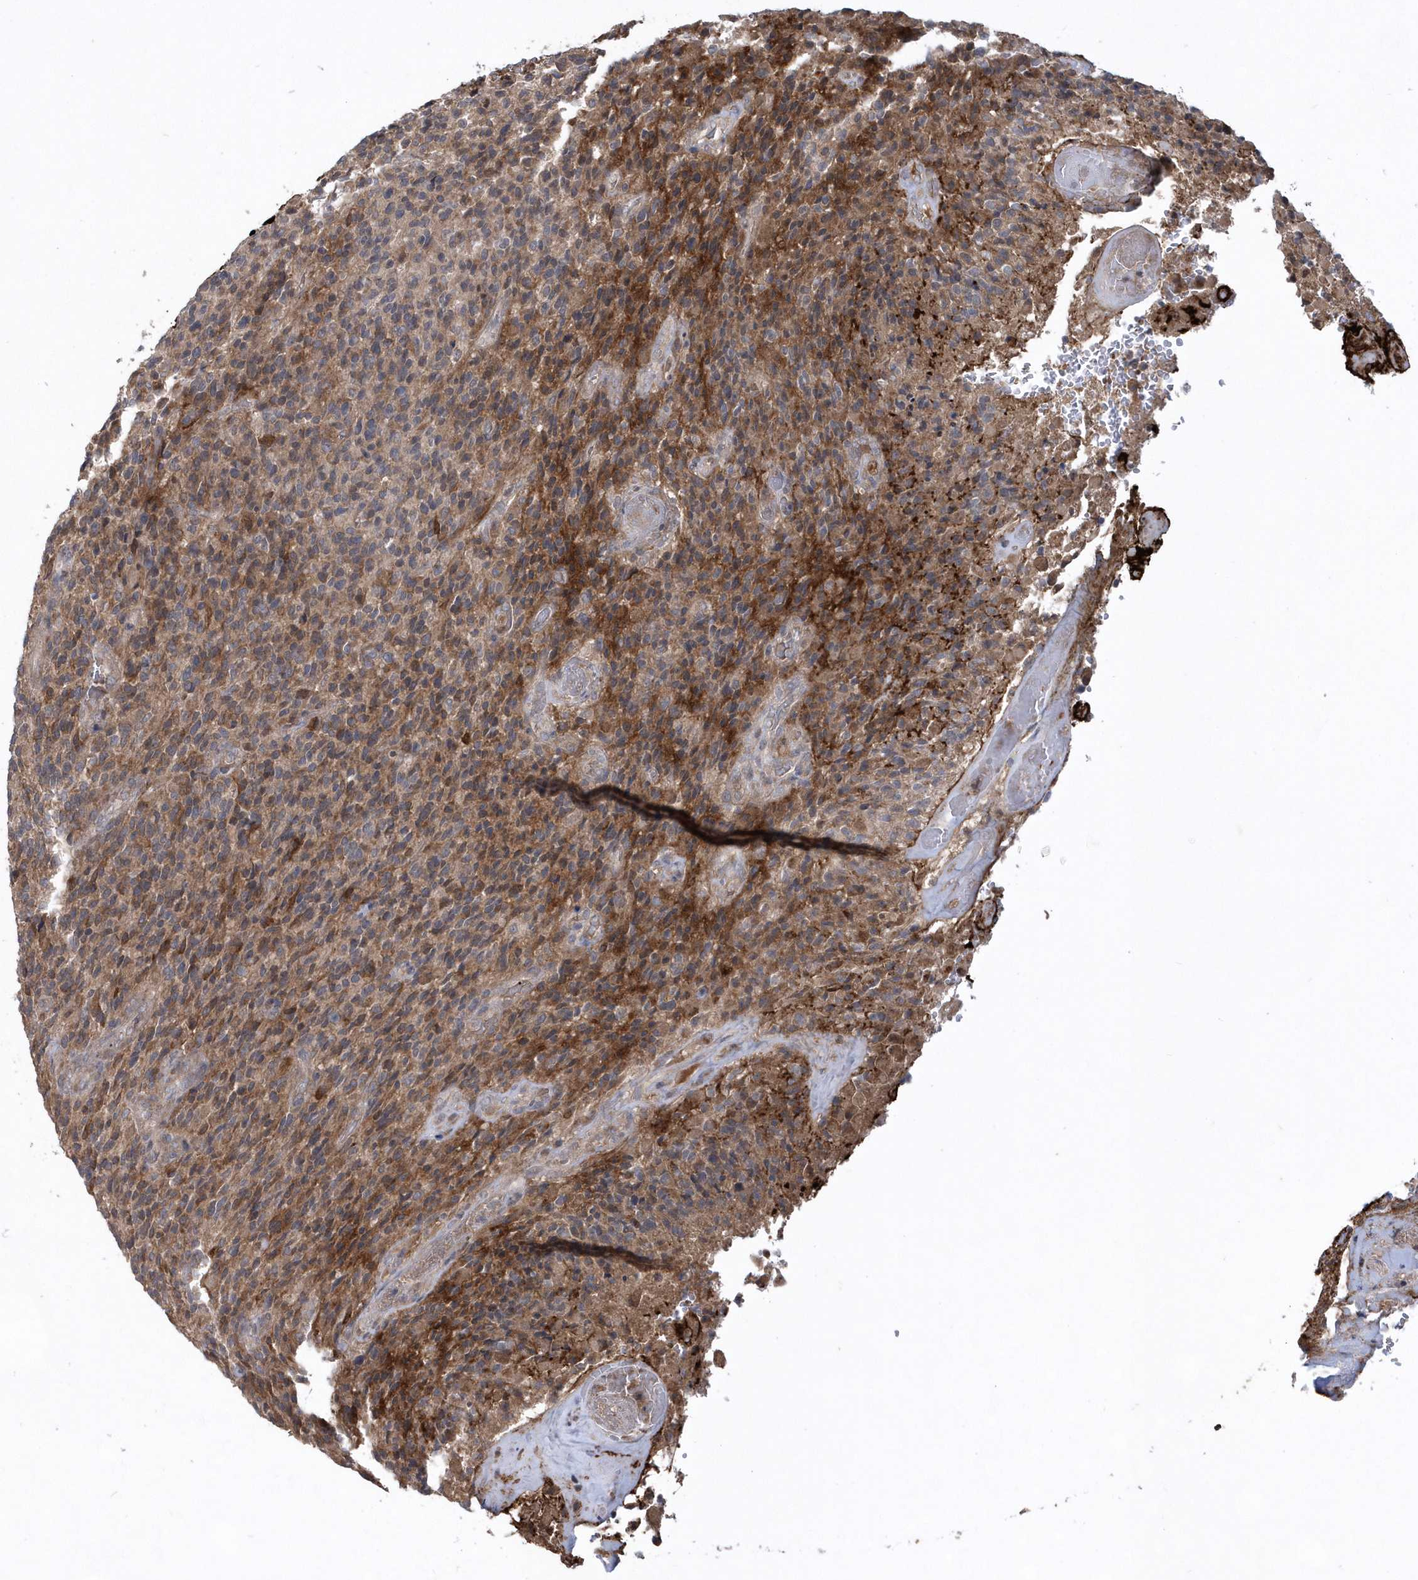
{"staining": {"intensity": "weak", "quantity": "25%-75%", "location": "cytoplasmic/membranous"}, "tissue": "glioma", "cell_type": "Tumor cells", "image_type": "cancer", "snomed": [{"axis": "morphology", "description": "Glioma, malignant, High grade"}, {"axis": "topography", "description": "Brain"}], "caption": "Protein expression analysis of glioma reveals weak cytoplasmic/membranous expression in approximately 25%-75% of tumor cells.", "gene": "HMGCS1", "patient": {"sex": "male", "age": 71}}